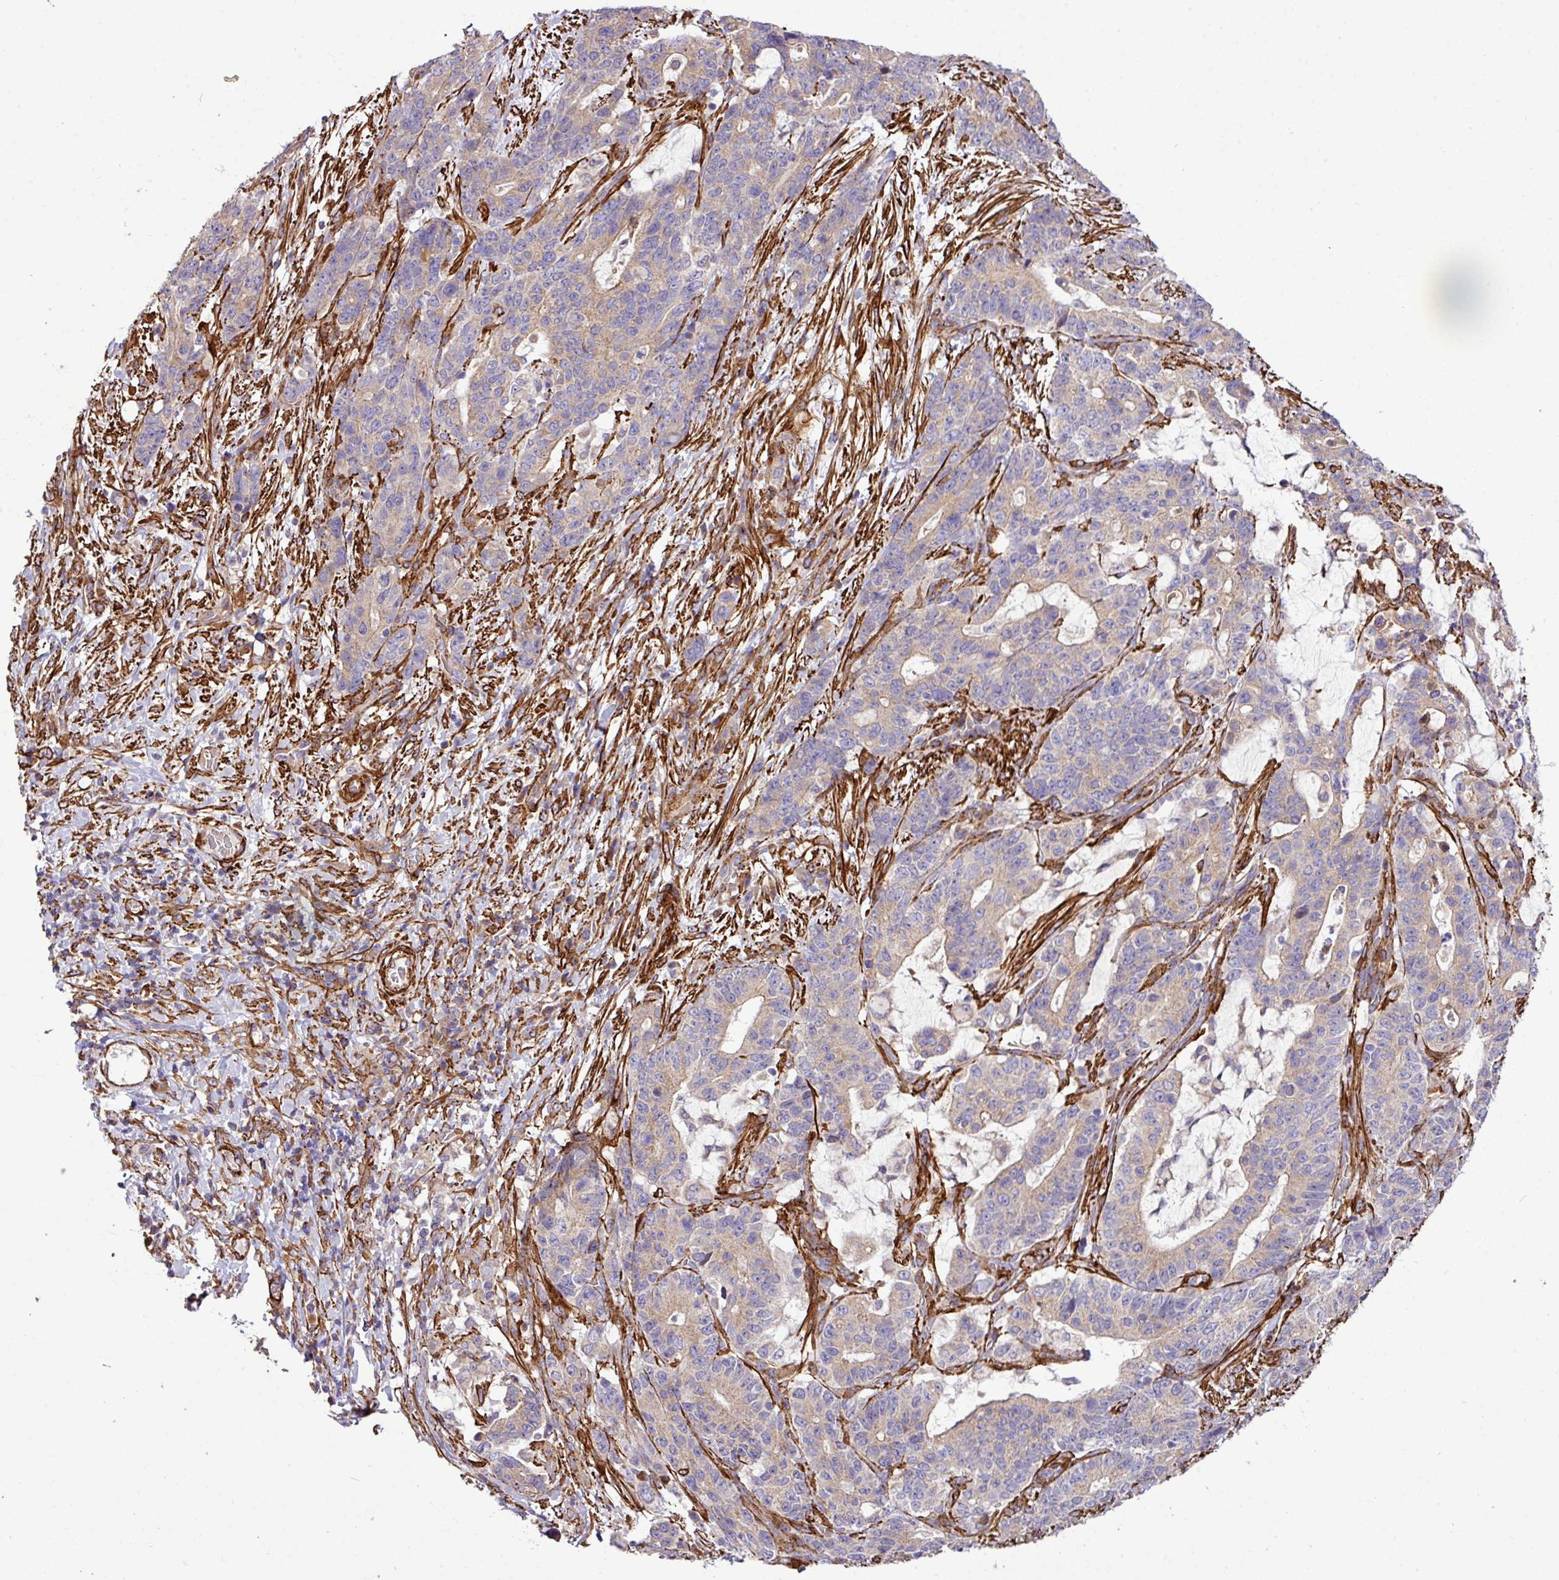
{"staining": {"intensity": "weak", "quantity": "25%-75%", "location": "cytoplasmic/membranous"}, "tissue": "stomach cancer", "cell_type": "Tumor cells", "image_type": "cancer", "snomed": [{"axis": "morphology", "description": "Normal tissue, NOS"}, {"axis": "morphology", "description": "Adenocarcinoma, NOS"}, {"axis": "topography", "description": "Stomach"}], "caption": "High-magnification brightfield microscopy of adenocarcinoma (stomach) stained with DAB (3,3'-diaminobenzidine) (brown) and counterstained with hematoxylin (blue). tumor cells exhibit weak cytoplasmic/membranous positivity is seen in about25%-75% of cells.", "gene": "FAM47E", "patient": {"sex": "female", "age": 64}}